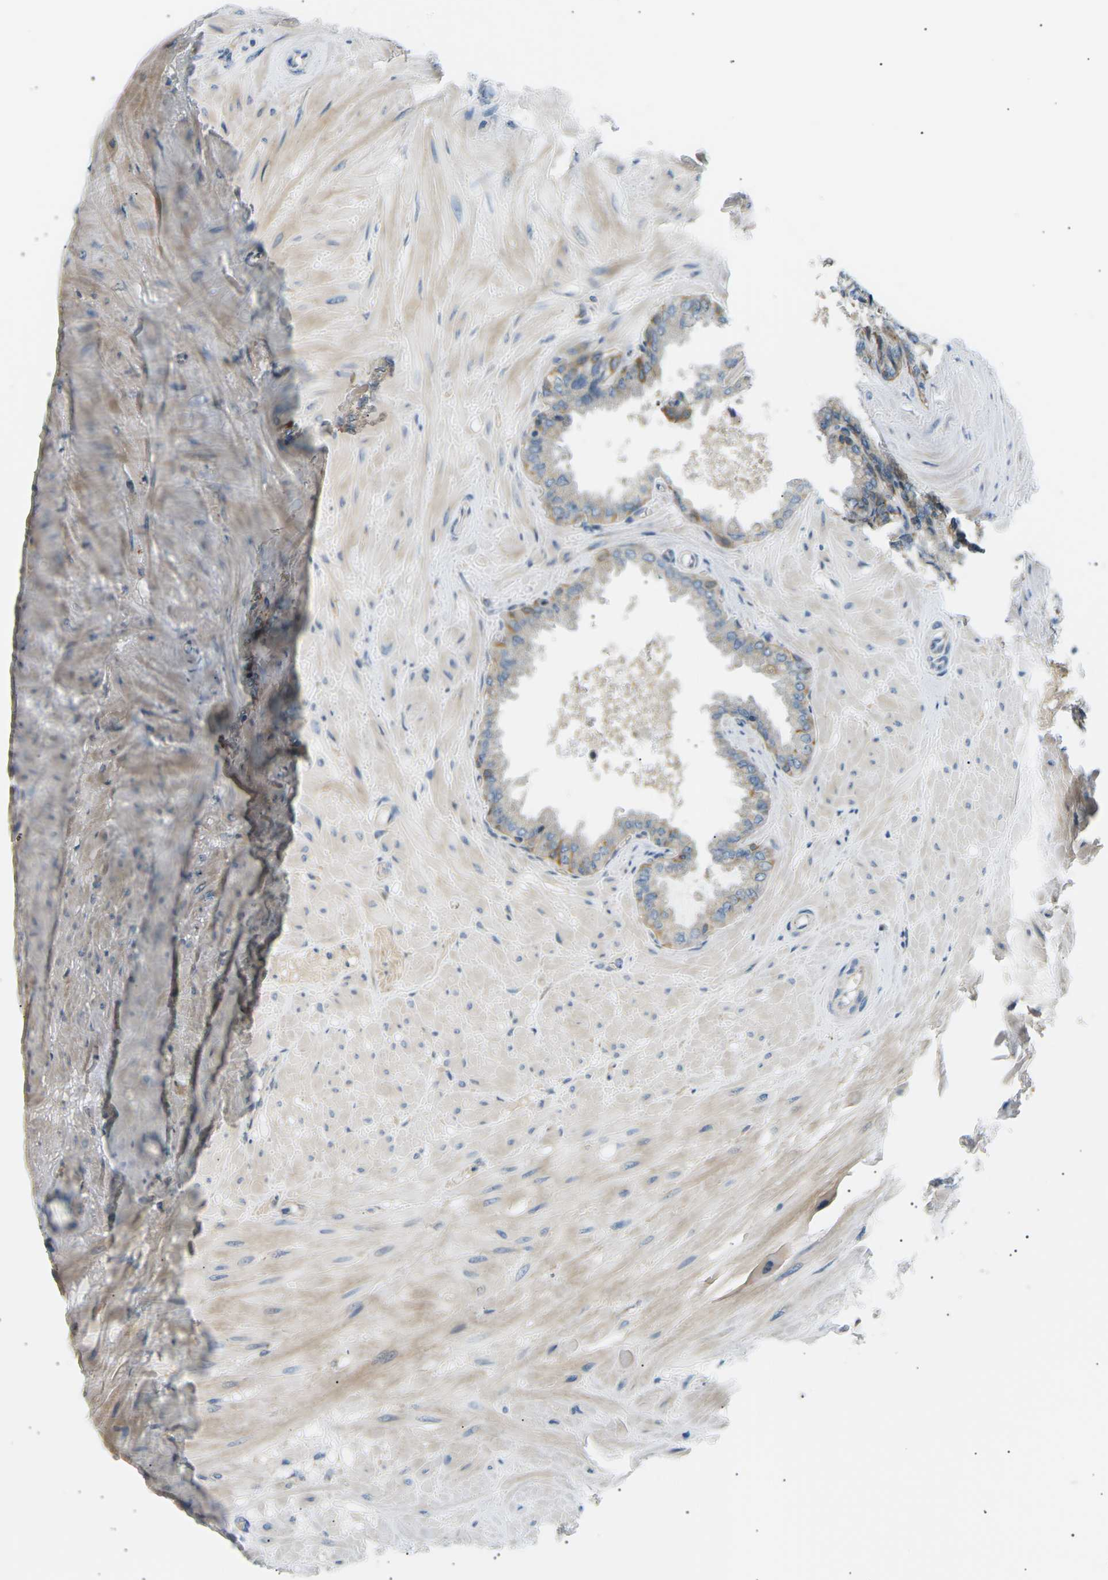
{"staining": {"intensity": "moderate", "quantity": "25%-75%", "location": "cytoplasmic/membranous"}, "tissue": "seminal vesicle", "cell_type": "Glandular cells", "image_type": "normal", "snomed": [{"axis": "morphology", "description": "Normal tissue, NOS"}, {"axis": "topography", "description": "Seminal veicle"}], "caption": "A histopathology image of human seminal vesicle stained for a protein demonstrates moderate cytoplasmic/membranous brown staining in glandular cells. (Stains: DAB in brown, nuclei in blue, Microscopy: brightfield microscopy at high magnification).", "gene": "TBC1D8", "patient": {"sex": "male", "age": 46}}